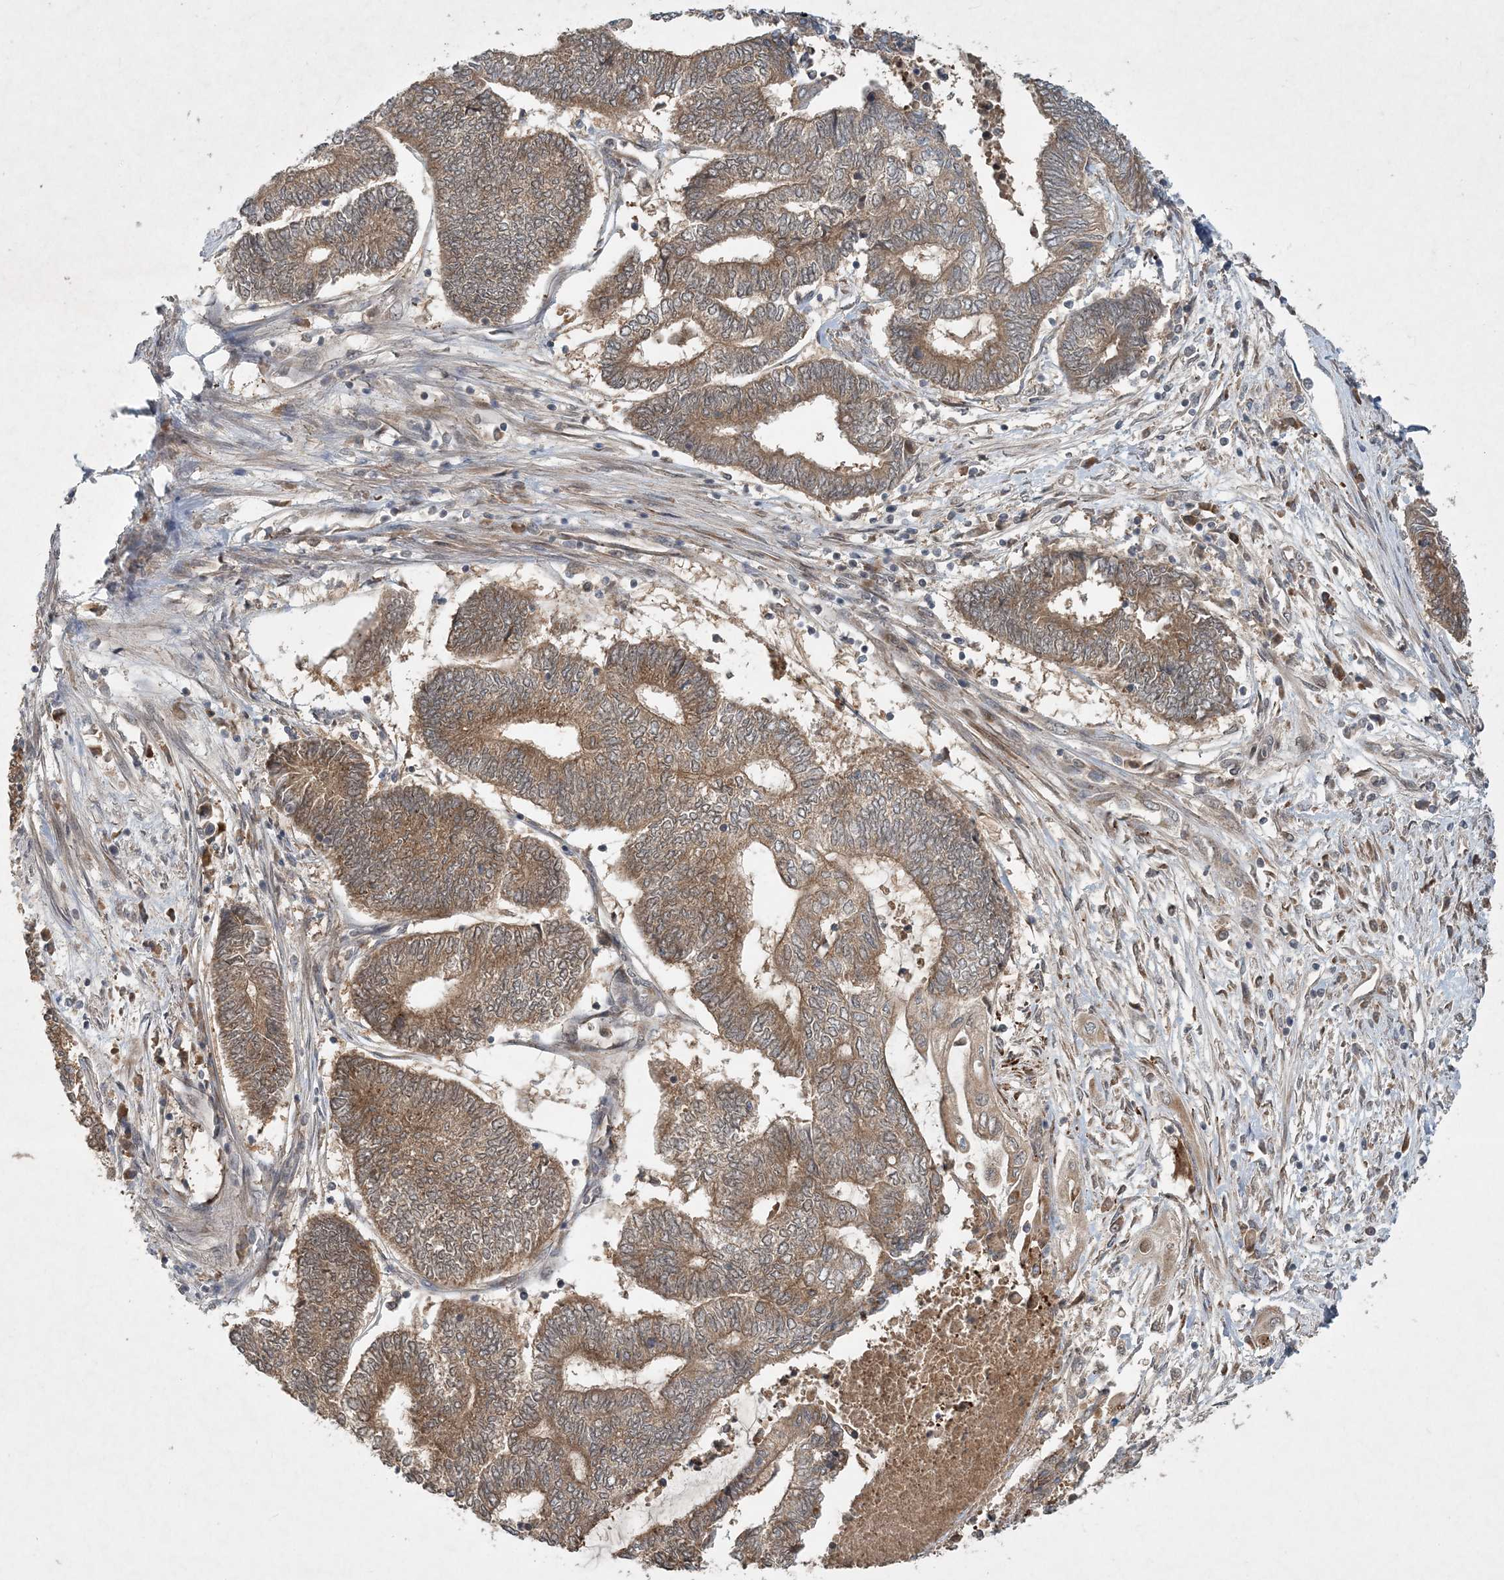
{"staining": {"intensity": "moderate", "quantity": ">75%", "location": "cytoplasmic/membranous"}, "tissue": "endometrial cancer", "cell_type": "Tumor cells", "image_type": "cancer", "snomed": [{"axis": "morphology", "description": "Adenocarcinoma, NOS"}, {"axis": "topography", "description": "Uterus"}, {"axis": "topography", "description": "Endometrium"}], "caption": "Protein staining of endometrial cancer (adenocarcinoma) tissue shows moderate cytoplasmic/membranous staining in about >75% of tumor cells. The protein of interest is shown in brown color, while the nuclei are stained blue.", "gene": "UBR3", "patient": {"sex": "female", "age": 70}}